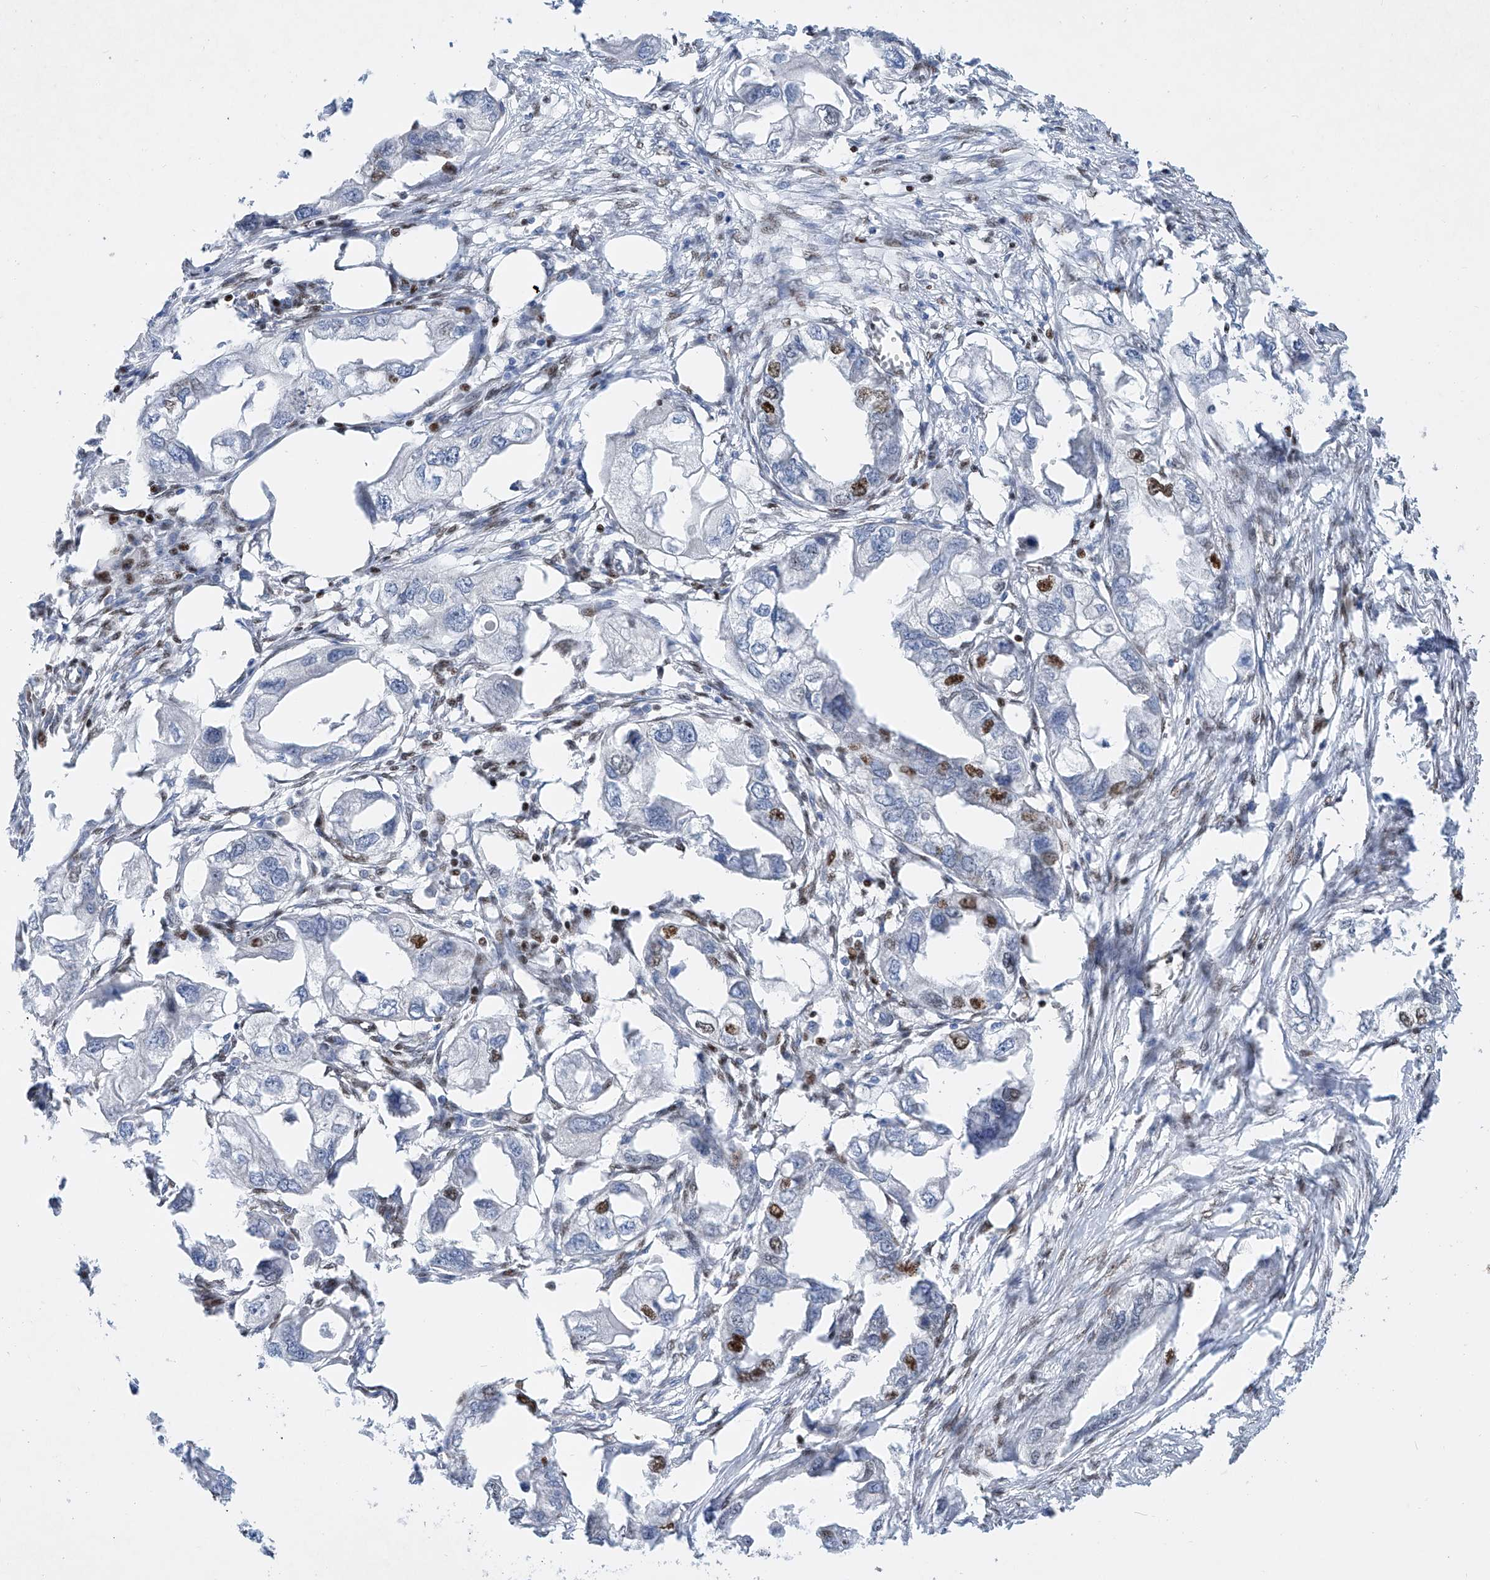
{"staining": {"intensity": "moderate", "quantity": "<25%", "location": "nuclear"}, "tissue": "endometrial cancer", "cell_type": "Tumor cells", "image_type": "cancer", "snomed": [{"axis": "morphology", "description": "Adenocarcinoma, NOS"}, {"axis": "morphology", "description": "Adenocarcinoma, metastatic, NOS"}, {"axis": "topography", "description": "Adipose tissue"}, {"axis": "topography", "description": "Endometrium"}], "caption": "Brown immunohistochemical staining in human metastatic adenocarcinoma (endometrial) demonstrates moderate nuclear positivity in approximately <25% of tumor cells.", "gene": "TAF4", "patient": {"sex": "female", "age": 67}}